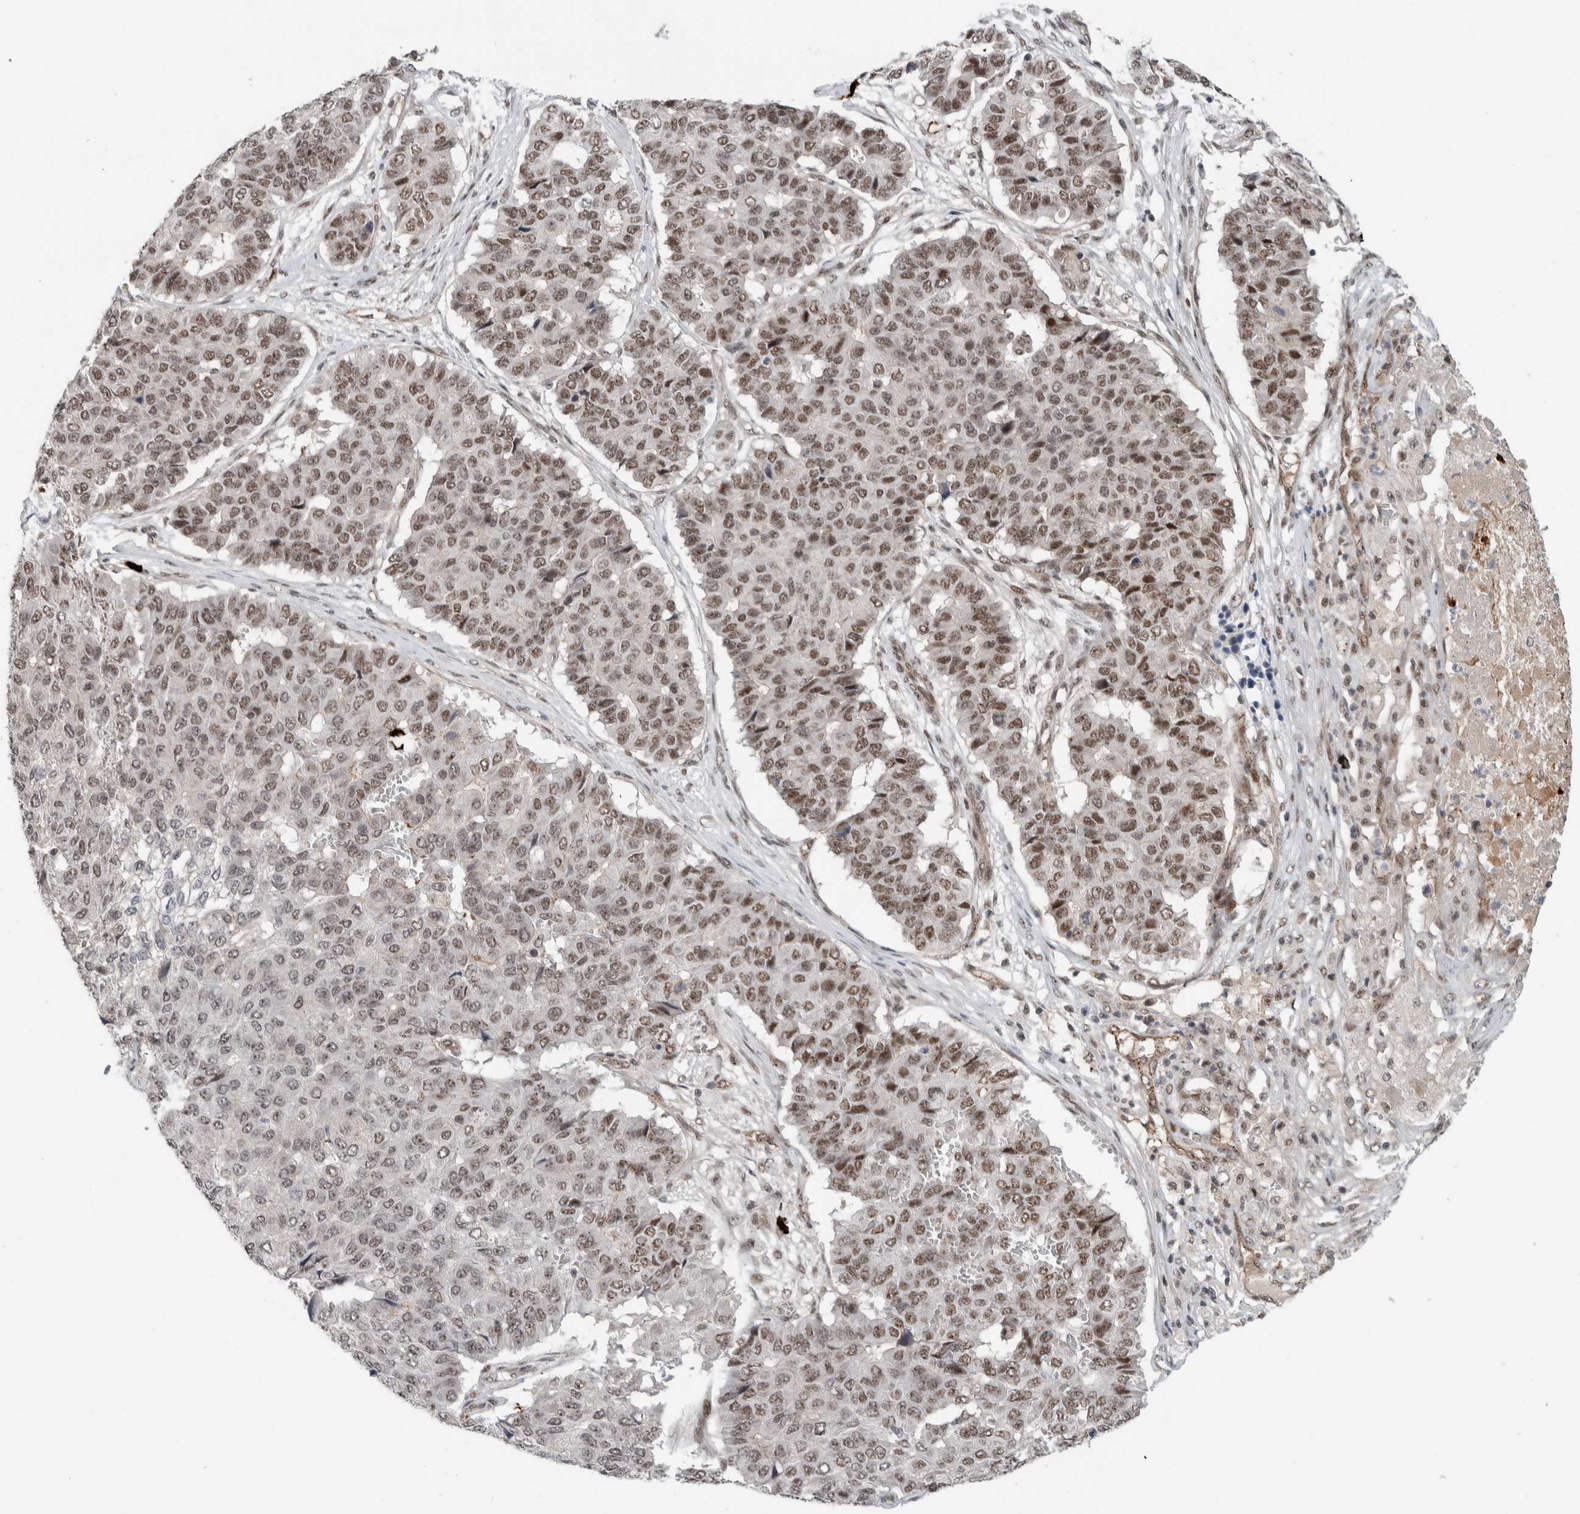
{"staining": {"intensity": "moderate", "quantity": ">75%", "location": "nuclear"}, "tissue": "pancreatic cancer", "cell_type": "Tumor cells", "image_type": "cancer", "snomed": [{"axis": "morphology", "description": "Adenocarcinoma, NOS"}, {"axis": "topography", "description": "Pancreas"}], "caption": "Brown immunohistochemical staining in human adenocarcinoma (pancreatic) reveals moderate nuclear staining in about >75% of tumor cells.", "gene": "ZFP91", "patient": {"sex": "male", "age": 50}}